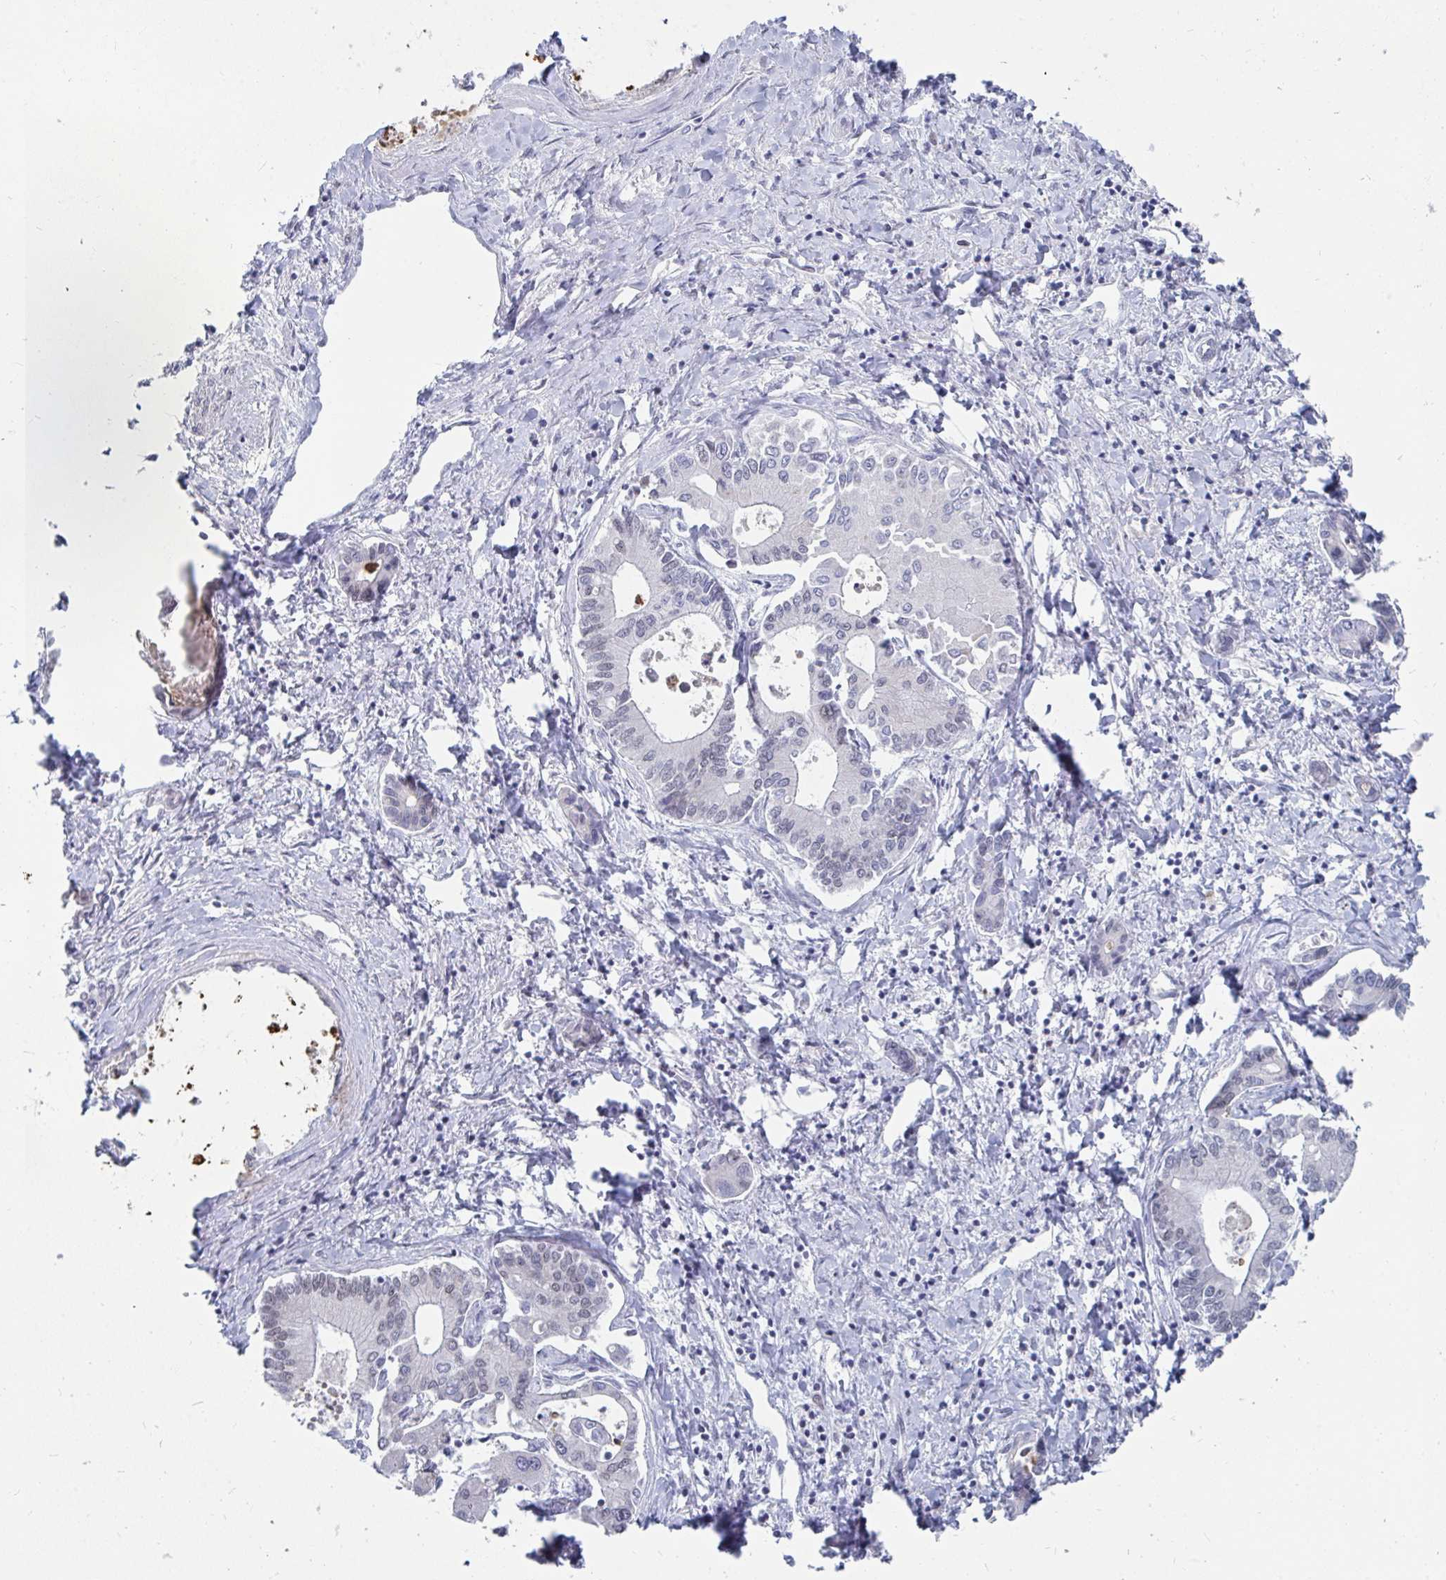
{"staining": {"intensity": "negative", "quantity": "none", "location": "none"}, "tissue": "liver cancer", "cell_type": "Tumor cells", "image_type": "cancer", "snomed": [{"axis": "morphology", "description": "Cholangiocarcinoma"}, {"axis": "topography", "description": "Liver"}], "caption": "DAB (3,3'-diaminobenzidine) immunohistochemical staining of human liver cancer (cholangiocarcinoma) reveals no significant staining in tumor cells. Nuclei are stained in blue.", "gene": "TRIP12", "patient": {"sex": "male", "age": 66}}